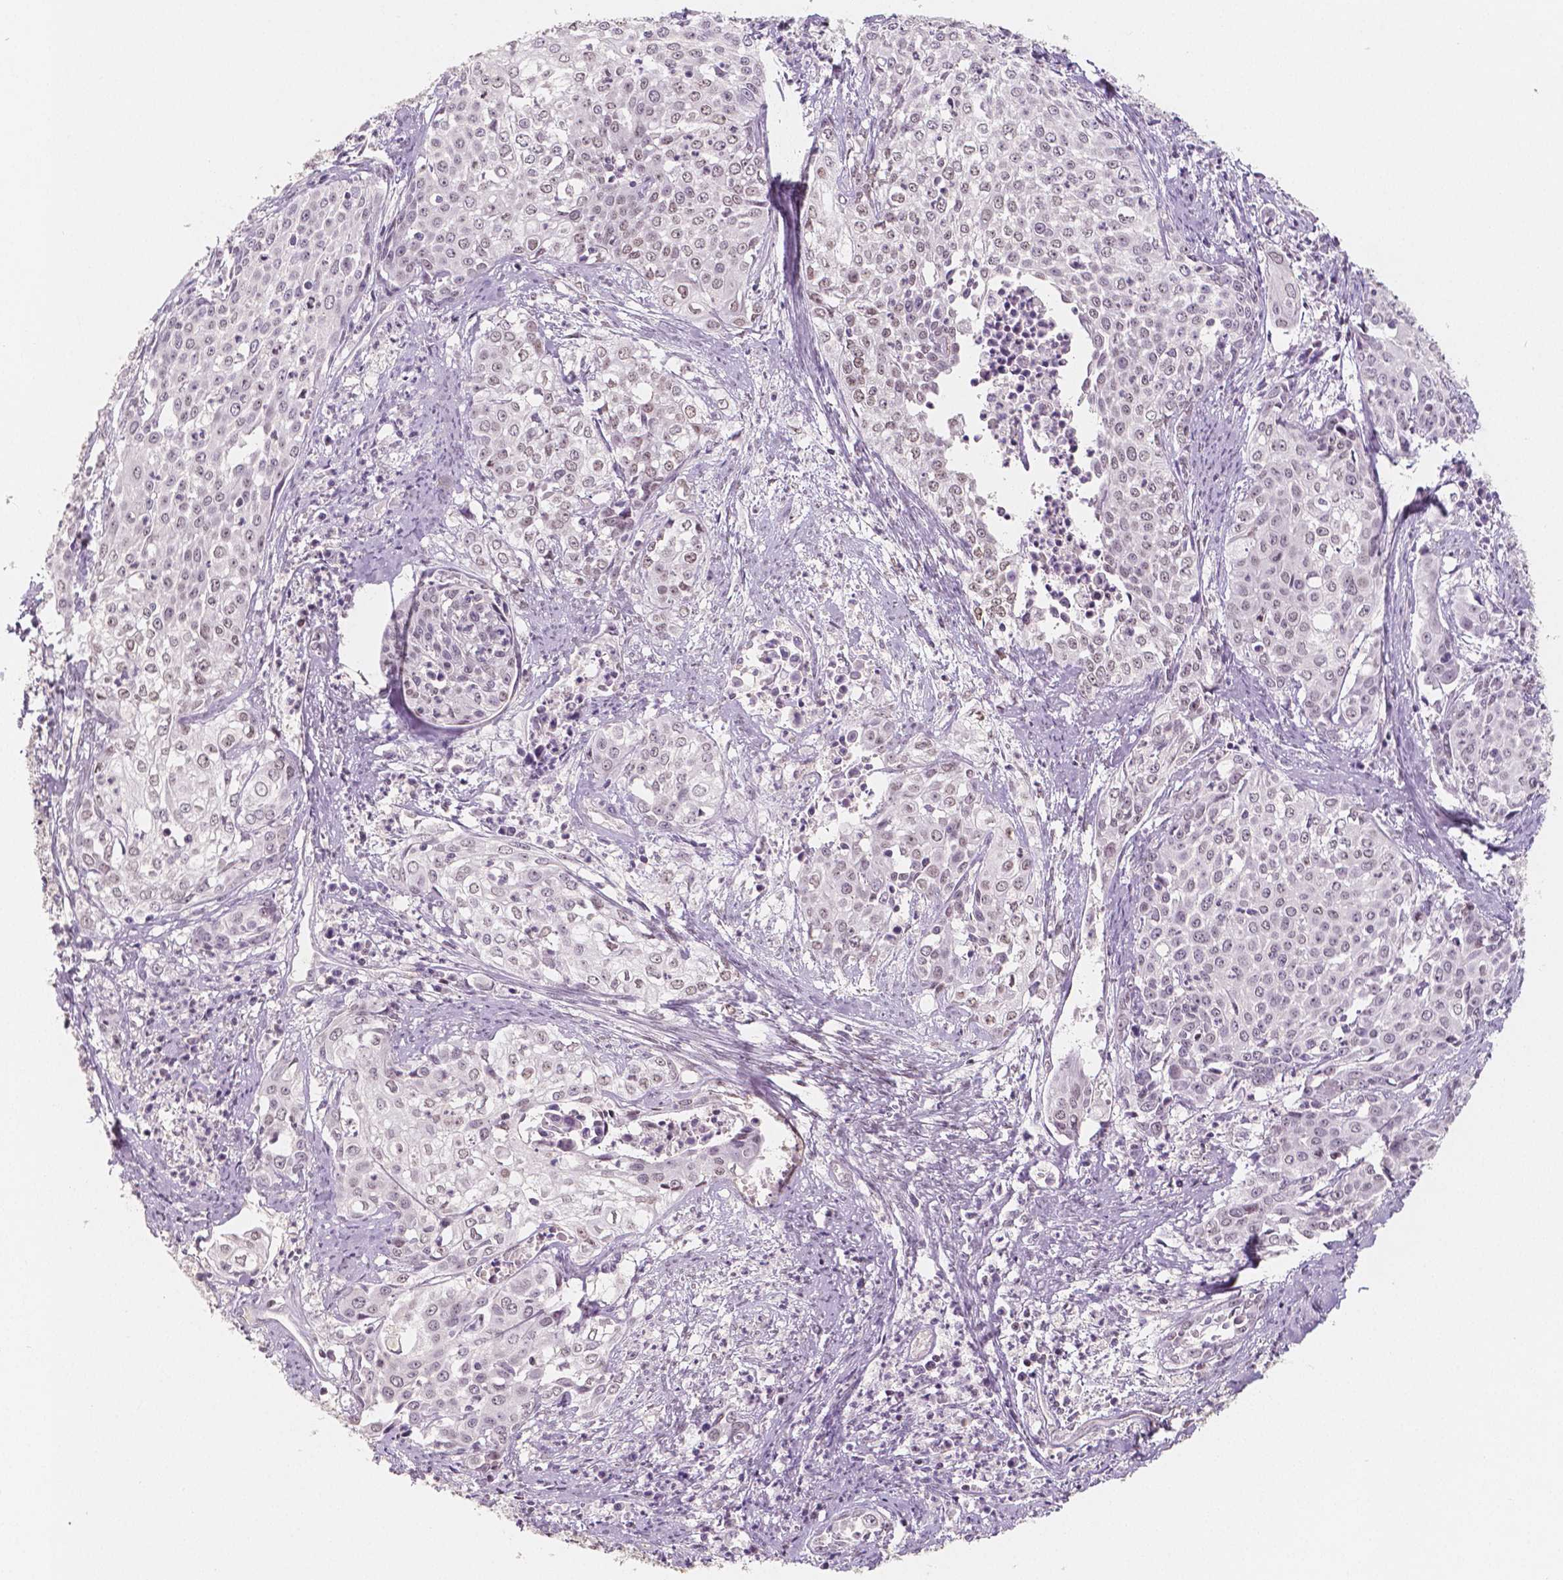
{"staining": {"intensity": "negative", "quantity": "none", "location": "none"}, "tissue": "cervical cancer", "cell_type": "Tumor cells", "image_type": "cancer", "snomed": [{"axis": "morphology", "description": "Squamous cell carcinoma, NOS"}, {"axis": "topography", "description": "Cervix"}], "caption": "Cervical squamous cell carcinoma stained for a protein using immunohistochemistry demonstrates no expression tumor cells.", "gene": "KDM5B", "patient": {"sex": "female", "age": 39}}